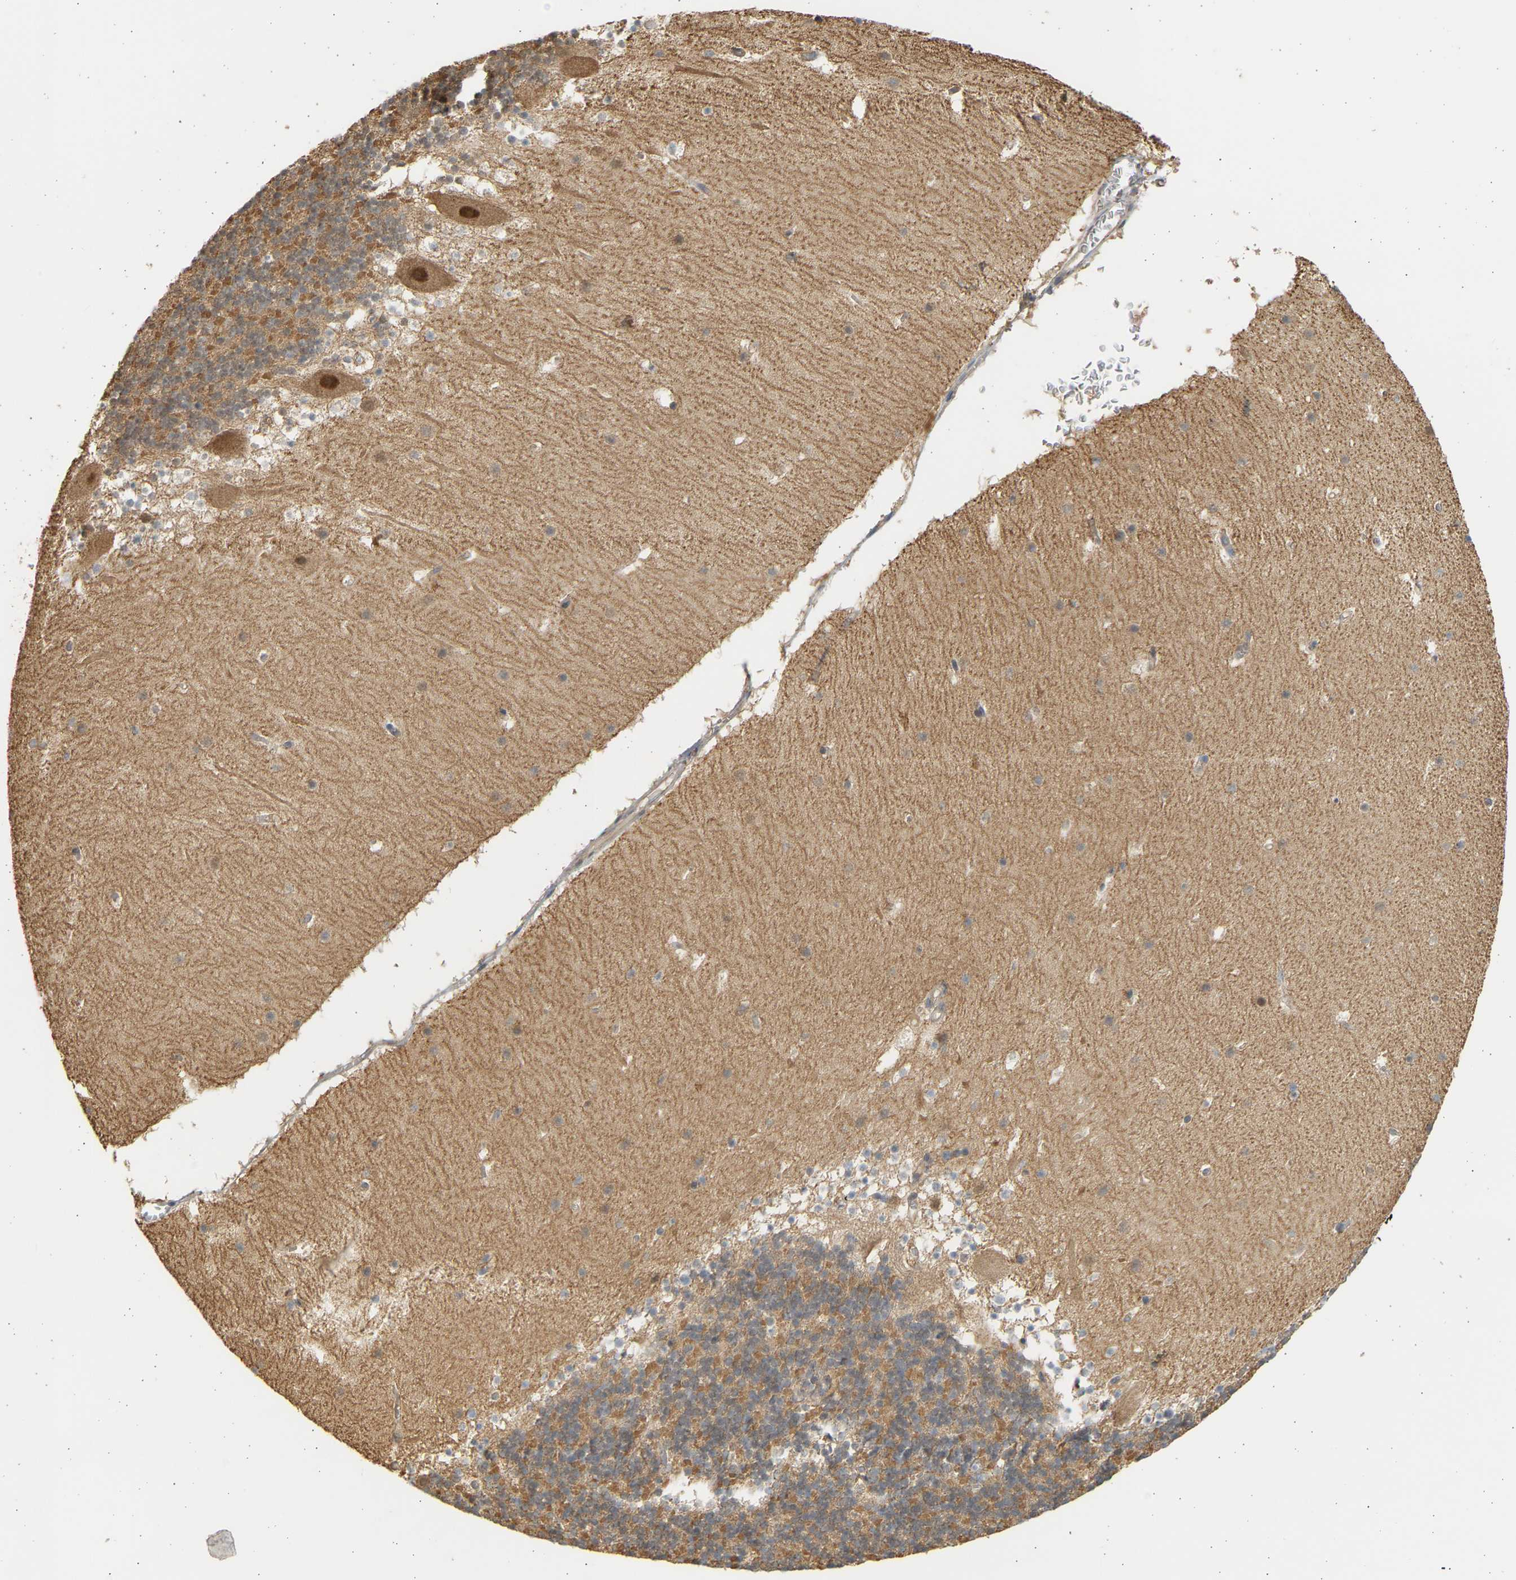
{"staining": {"intensity": "moderate", "quantity": ">75%", "location": "cytoplasmic/membranous"}, "tissue": "cerebellum", "cell_type": "Cells in granular layer", "image_type": "normal", "snomed": [{"axis": "morphology", "description": "Normal tissue, NOS"}, {"axis": "topography", "description": "Cerebellum"}], "caption": "Immunohistochemistry (IHC) (DAB) staining of unremarkable human cerebellum exhibits moderate cytoplasmic/membranous protein positivity in about >75% of cells in granular layer. (Stains: DAB in brown, nuclei in blue, Microscopy: brightfield microscopy at high magnification).", "gene": "B4GALT6", "patient": {"sex": "male", "age": 45}}